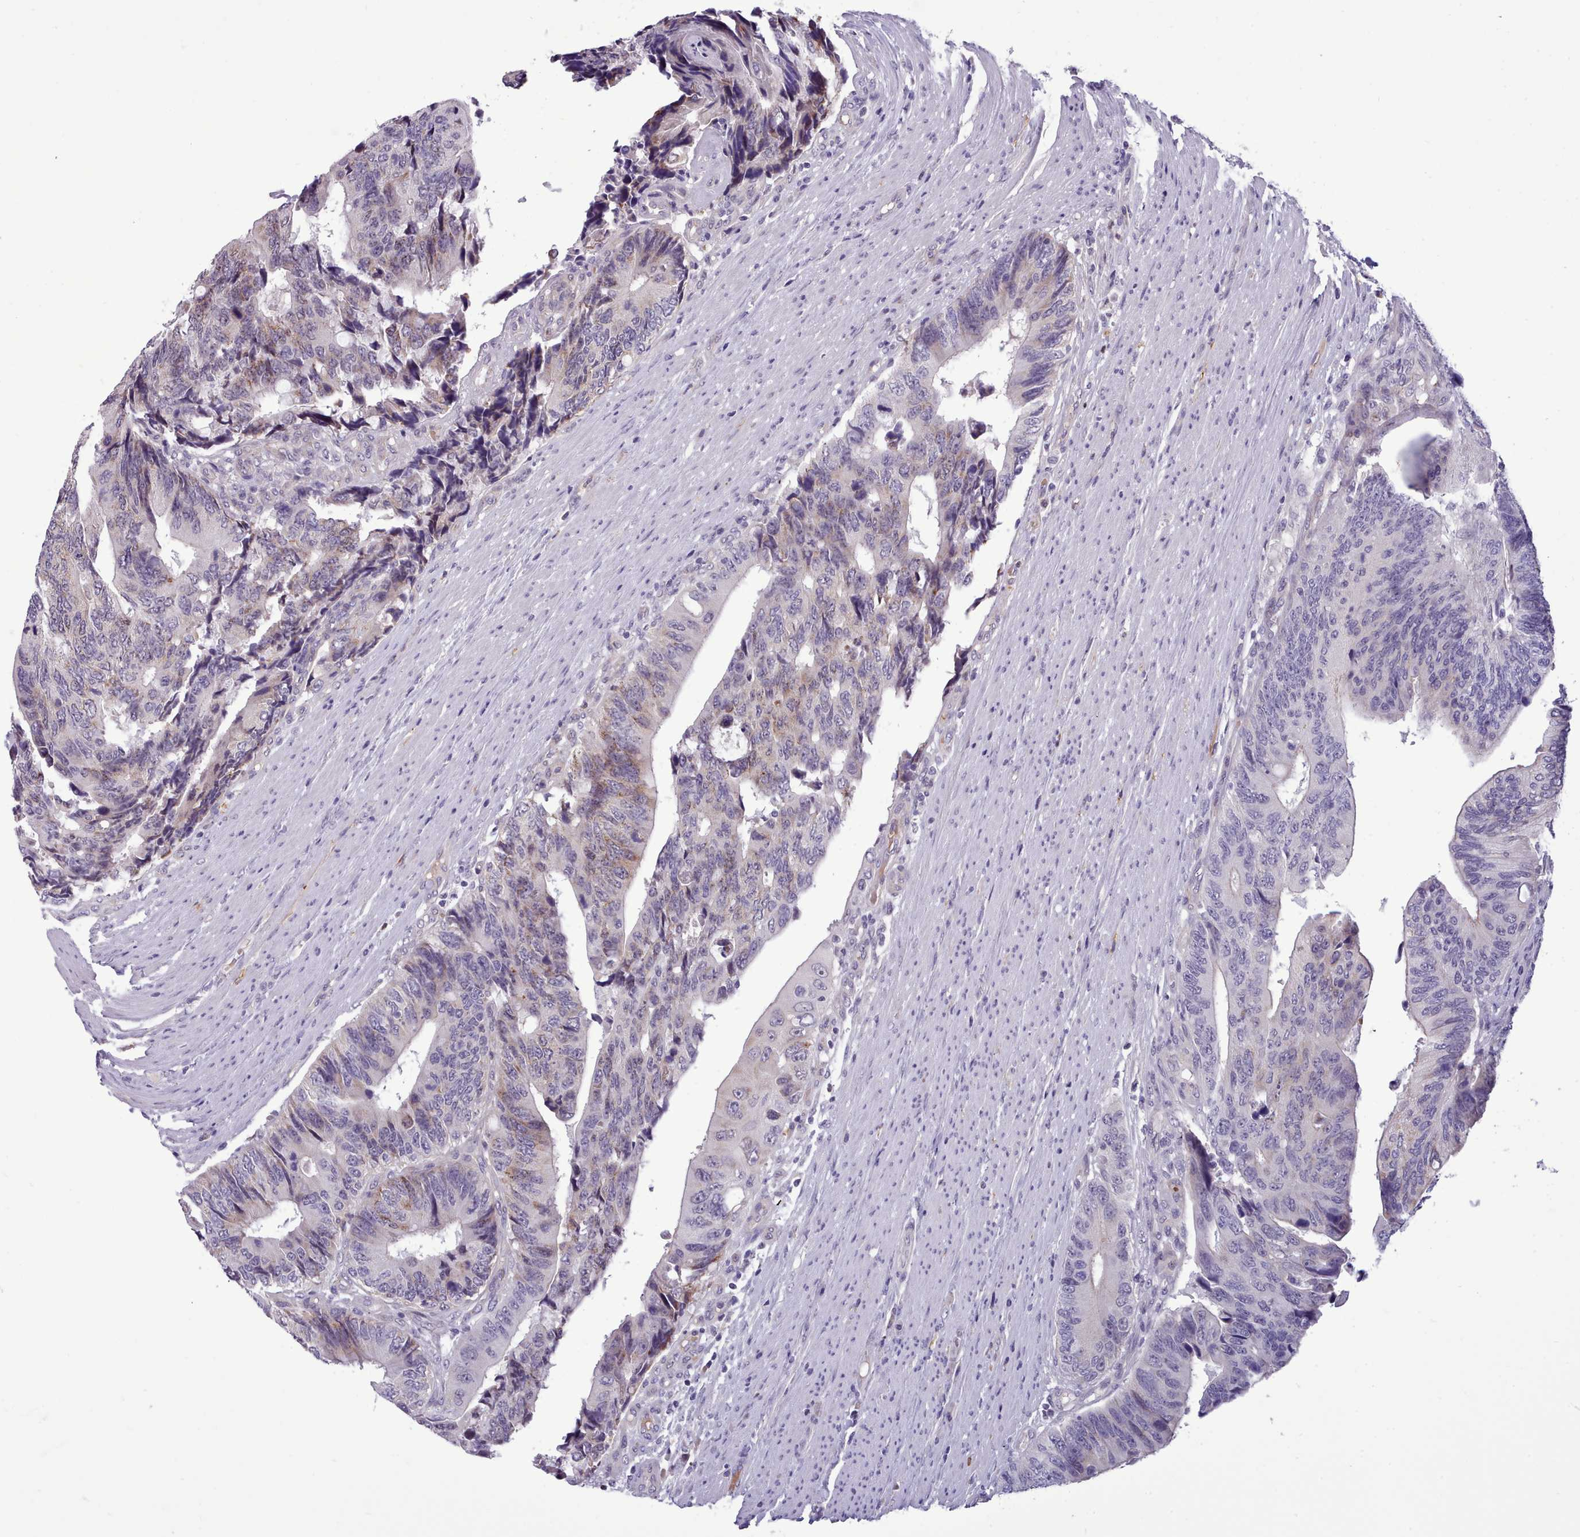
{"staining": {"intensity": "weak", "quantity": "<25%", "location": "cytoplasmic/membranous"}, "tissue": "colorectal cancer", "cell_type": "Tumor cells", "image_type": "cancer", "snomed": [{"axis": "morphology", "description": "Adenocarcinoma, NOS"}, {"axis": "topography", "description": "Colon"}], "caption": "The micrograph shows no staining of tumor cells in adenocarcinoma (colorectal).", "gene": "KCTD16", "patient": {"sex": "male", "age": 87}}